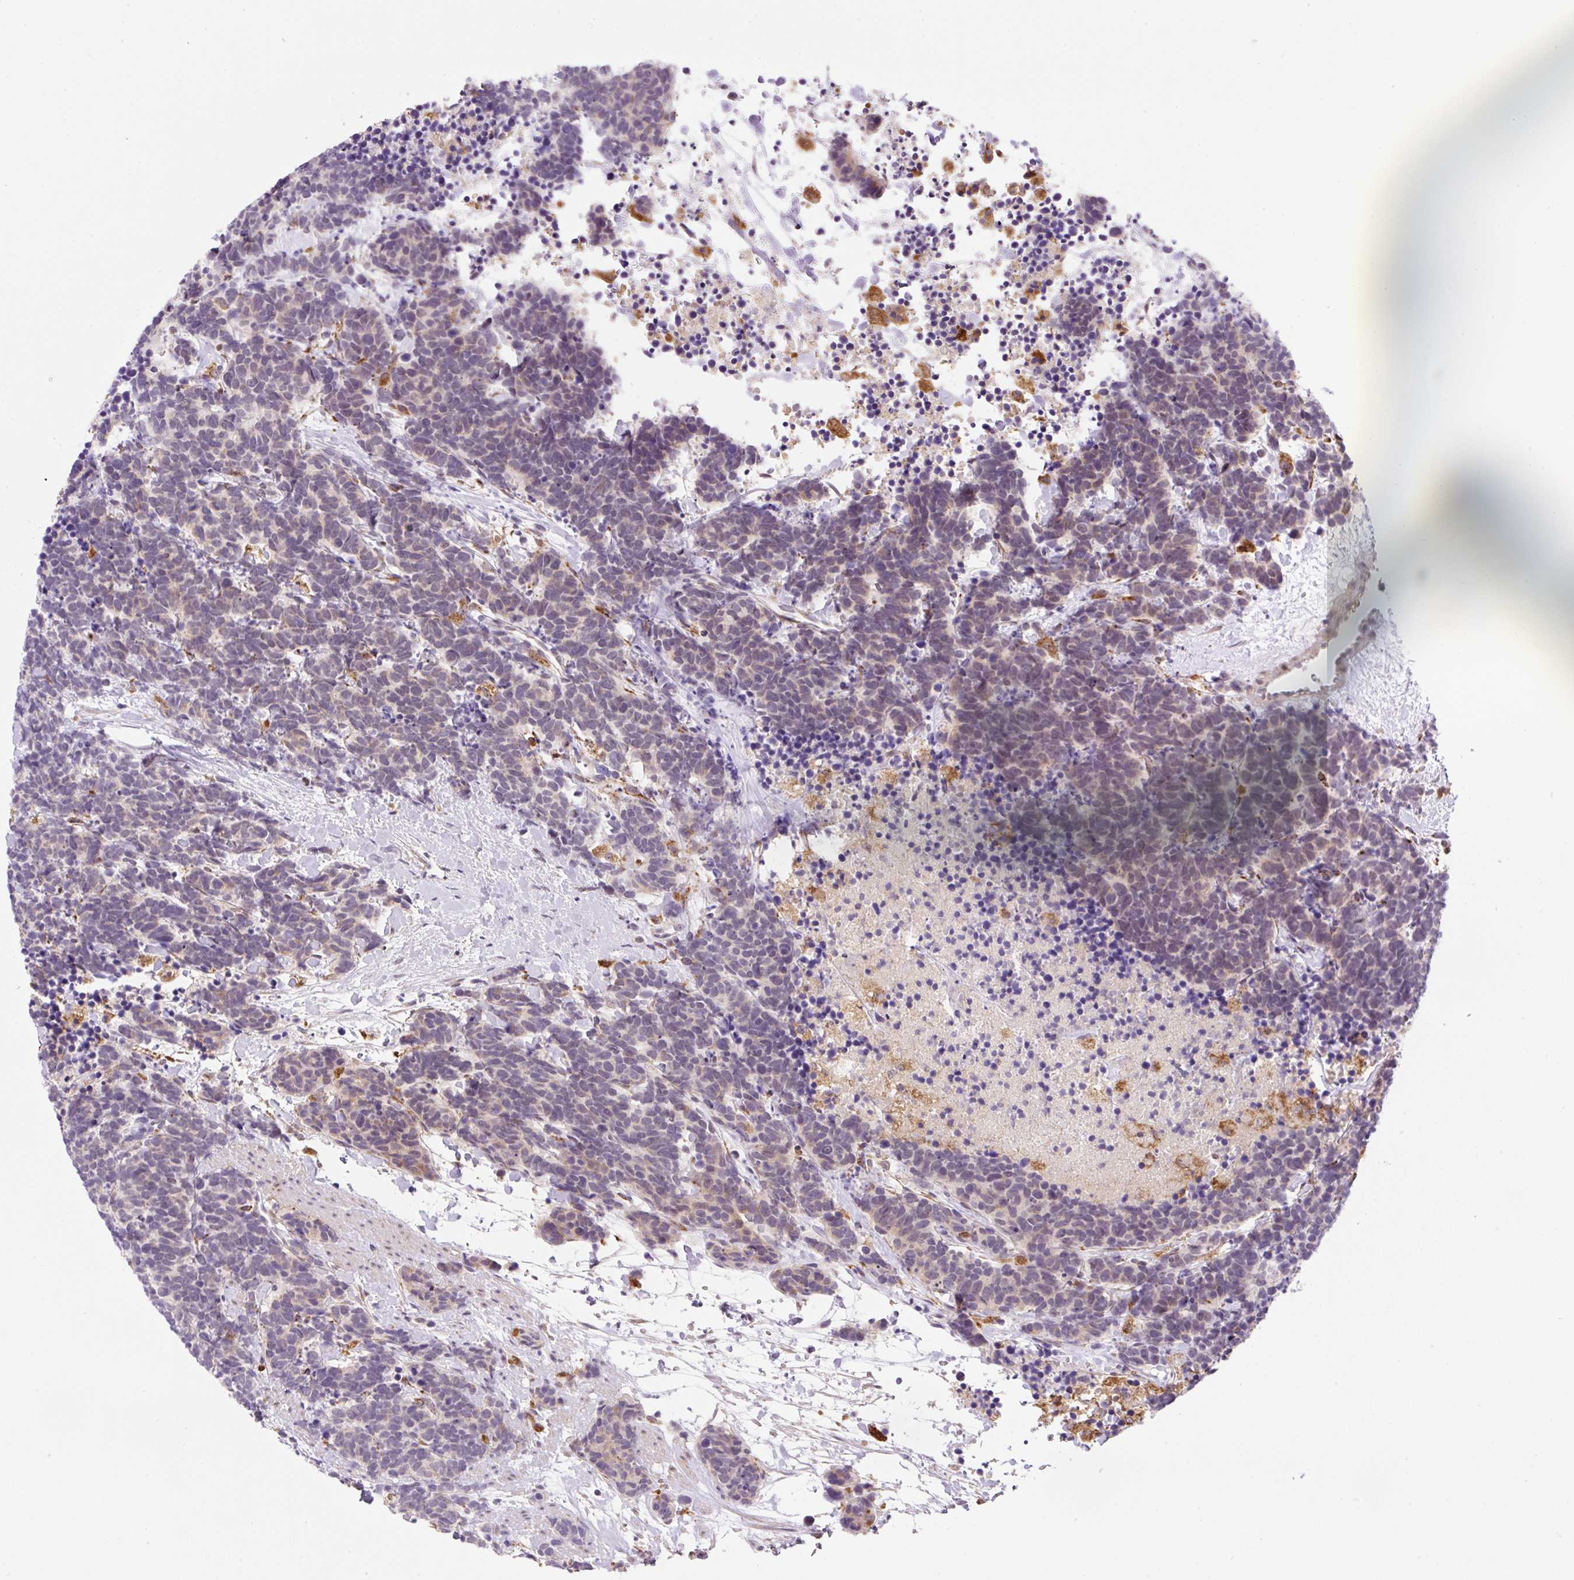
{"staining": {"intensity": "weak", "quantity": "25%-75%", "location": "cytoplasmic/membranous"}, "tissue": "carcinoid", "cell_type": "Tumor cells", "image_type": "cancer", "snomed": [{"axis": "morphology", "description": "Carcinoma, NOS"}, {"axis": "morphology", "description": "Carcinoid, malignant, NOS"}, {"axis": "topography", "description": "Prostate"}], "caption": "Immunohistochemistry histopathology image of human carcinoid stained for a protein (brown), which displays low levels of weak cytoplasmic/membranous positivity in approximately 25%-75% of tumor cells.", "gene": "CEBPZOS", "patient": {"sex": "male", "age": 57}}